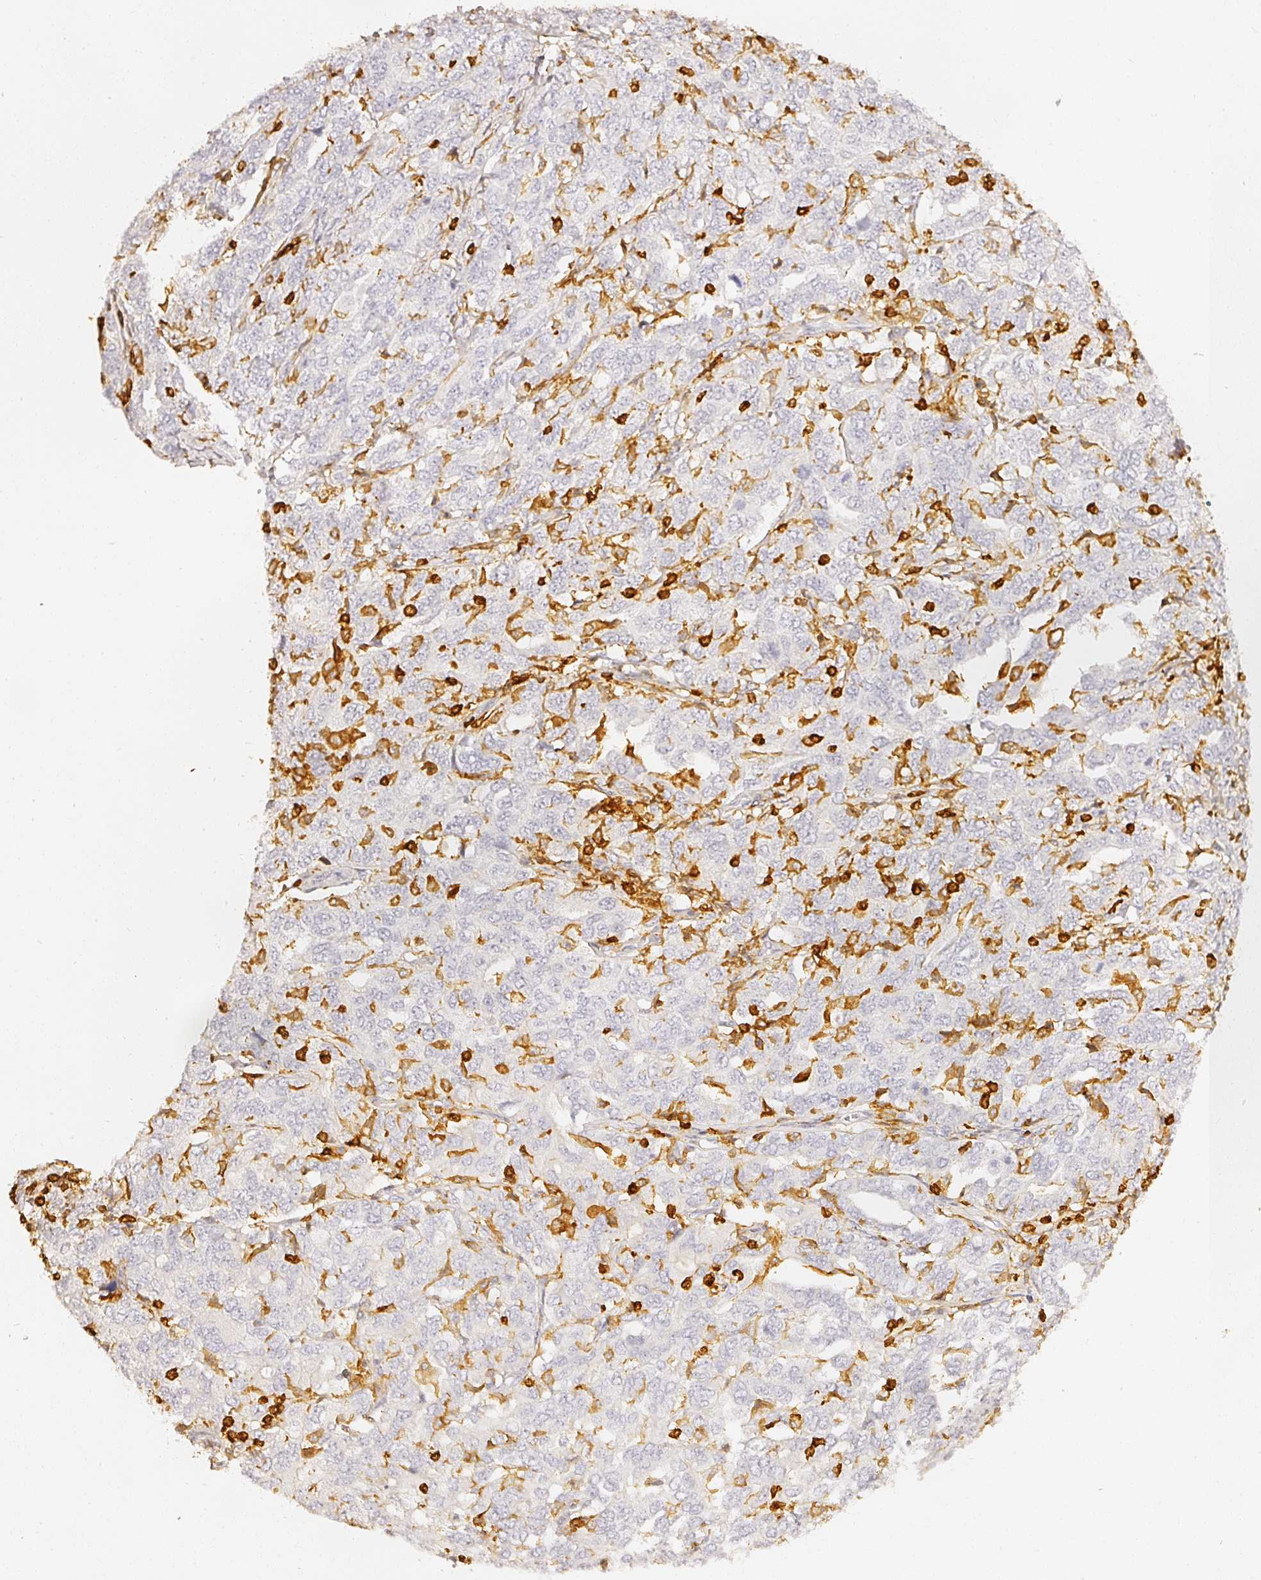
{"staining": {"intensity": "negative", "quantity": "none", "location": "none"}, "tissue": "ovarian cancer", "cell_type": "Tumor cells", "image_type": "cancer", "snomed": [{"axis": "morphology", "description": "Carcinoma, endometroid"}, {"axis": "topography", "description": "Ovary"}], "caption": "High power microscopy micrograph of an immunohistochemistry (IHC) histopathology image of ovarian endometroid carcinoma, revealing no significant expression in tumor cells.", "gene": "EVL", "patient": {"sex": "female", "age": 62}}